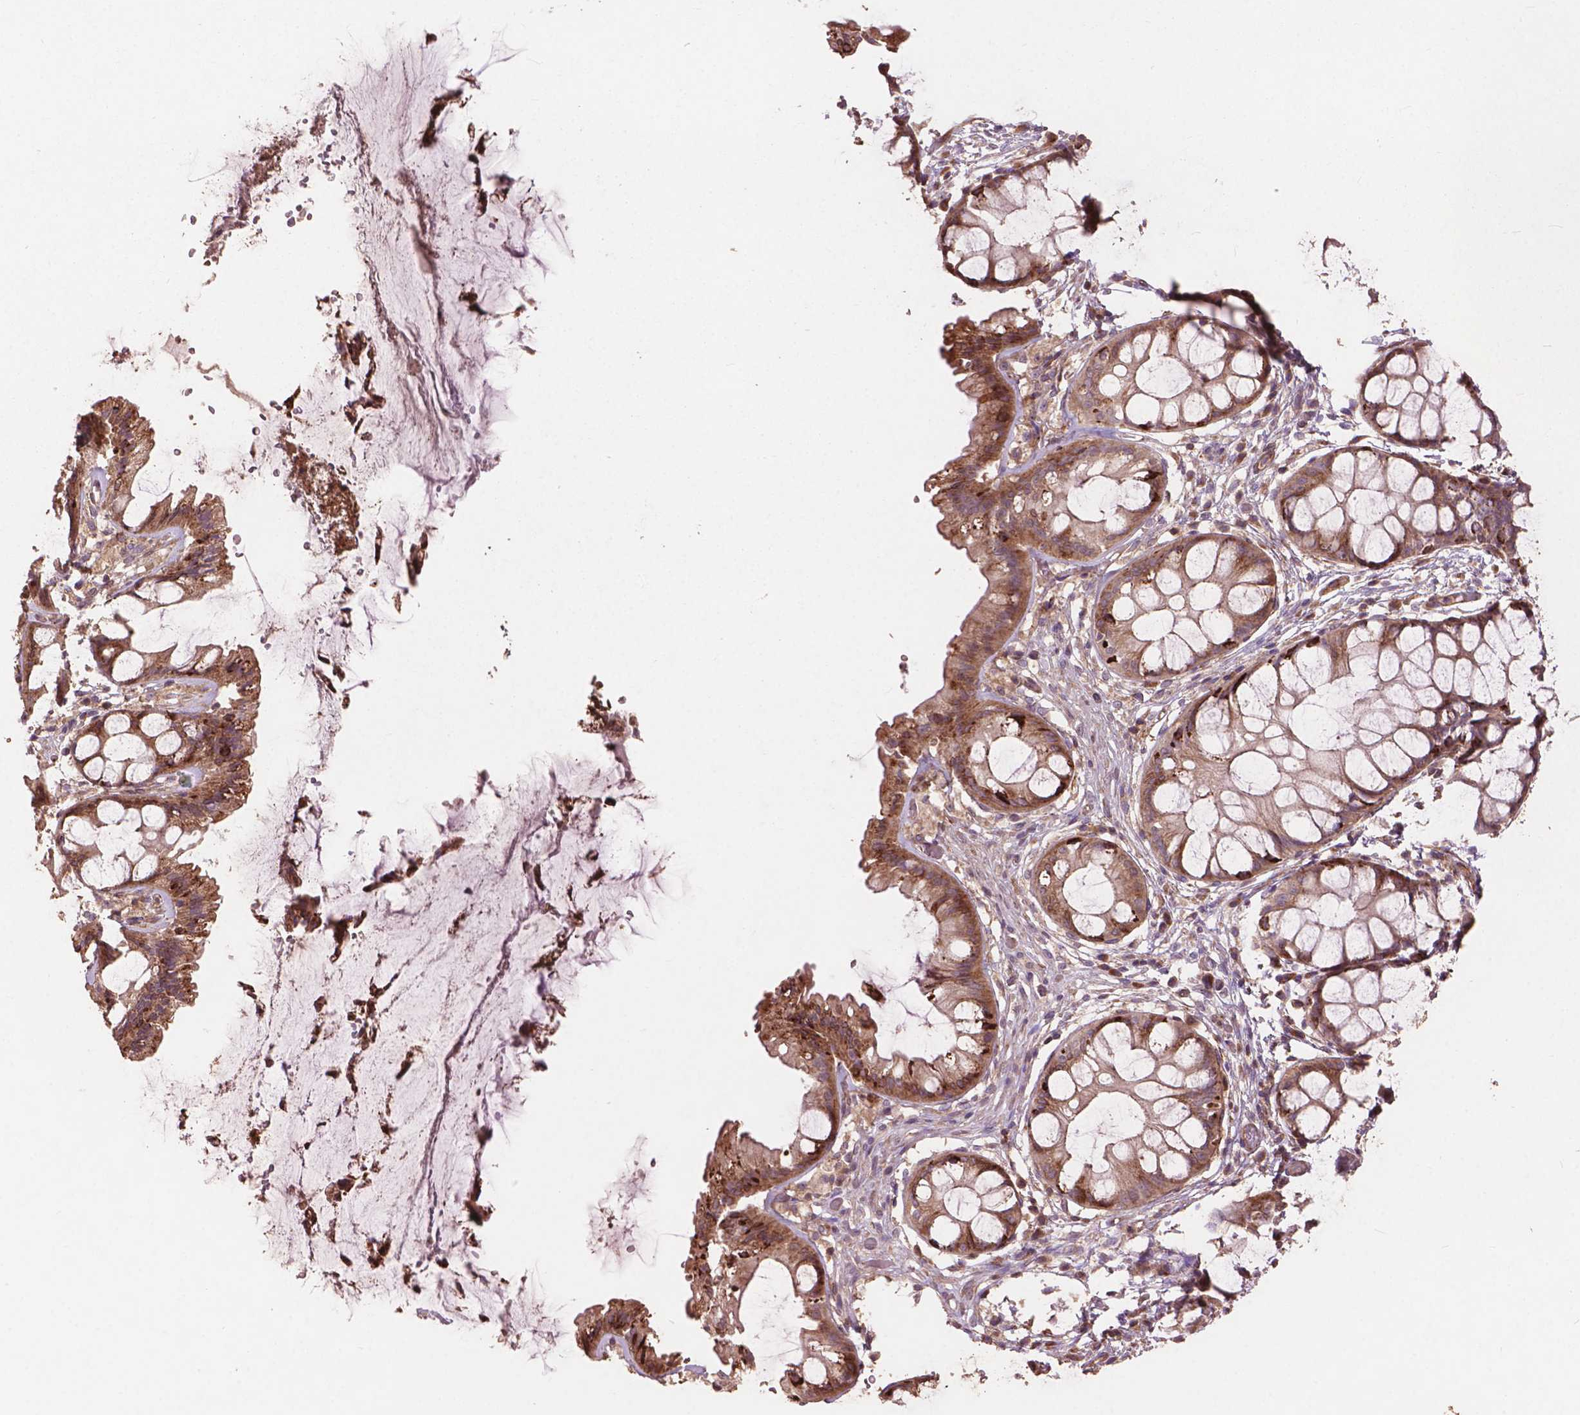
{"staining": {"intensity": "moderate", "quantity": ">75%", "location": "cytoplasmic/membranous"}, "tissue": "rectum", "cell_type": "Glandular cells", "image_type": "normal", "snomed": [{"axis": "morphology", "description": "Normal tissue, NOS"}, {"axis": "topography", "description": "Rectum"}], "caption": "IHC photomicrograph of unremarkable rectum stained for a protein (brown), which reveals medium levels of moderate cytoplasmic/membranous positivity in approximately >75% of glandular cells.", "gene": "FNIP1", "patient": {"sex": "female", "age": 62}}